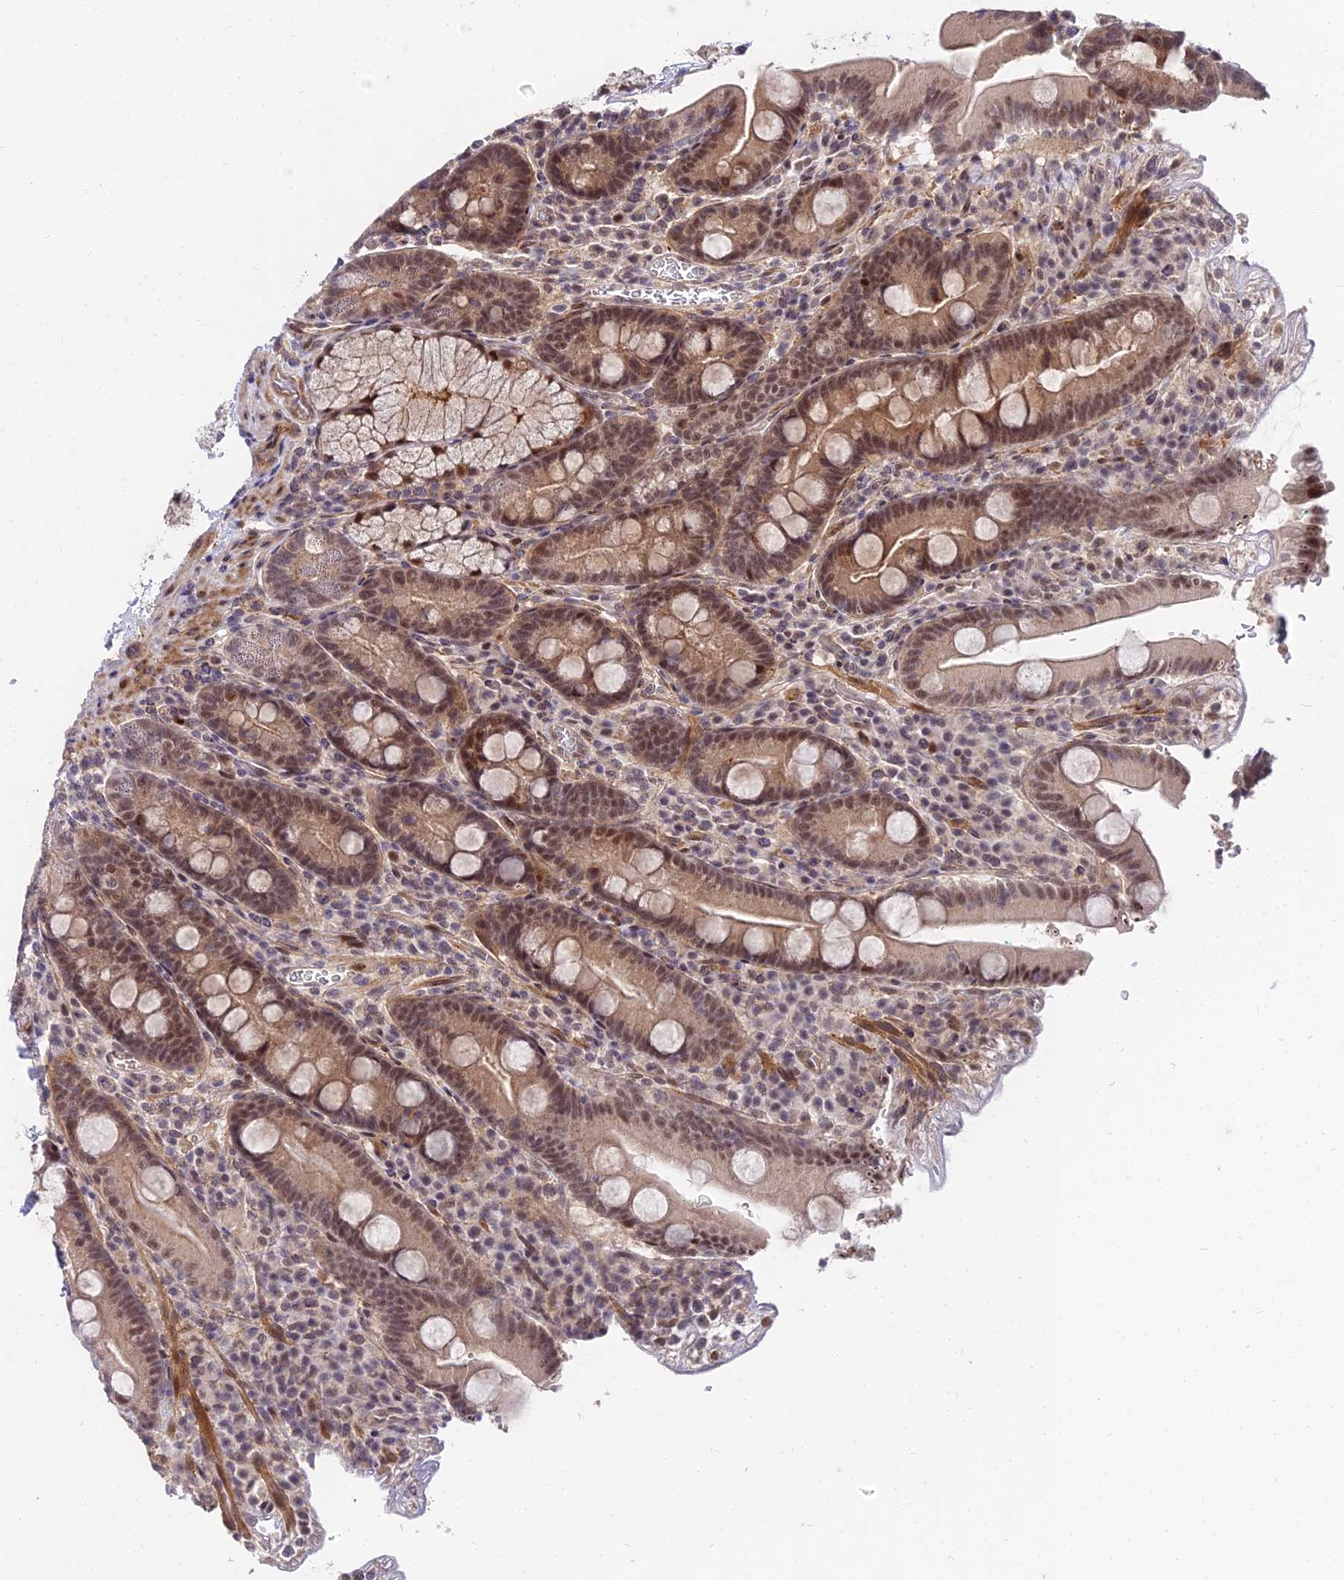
{"staining": {"intensity": "moderate", "quantity": ">75%", "location": "cytoplasmic/membranous,nuclear"}, "tissue": "duodenum", "cell_type": "Glandular cells", "image_type": "normal", "snomed": [{"axis": "morphology", "description": "Normal tissue, NOS"}, {"axis": "topography", "description": "Duodenum"}], "caption": "A histopathology image of duodenum stained for a protein exhibits moderate cytoplasmic/membranous,nuclear brown staining in glandular cells.", "gene": "ZNF85", "patient": {"sex": "male", "age": 35}}